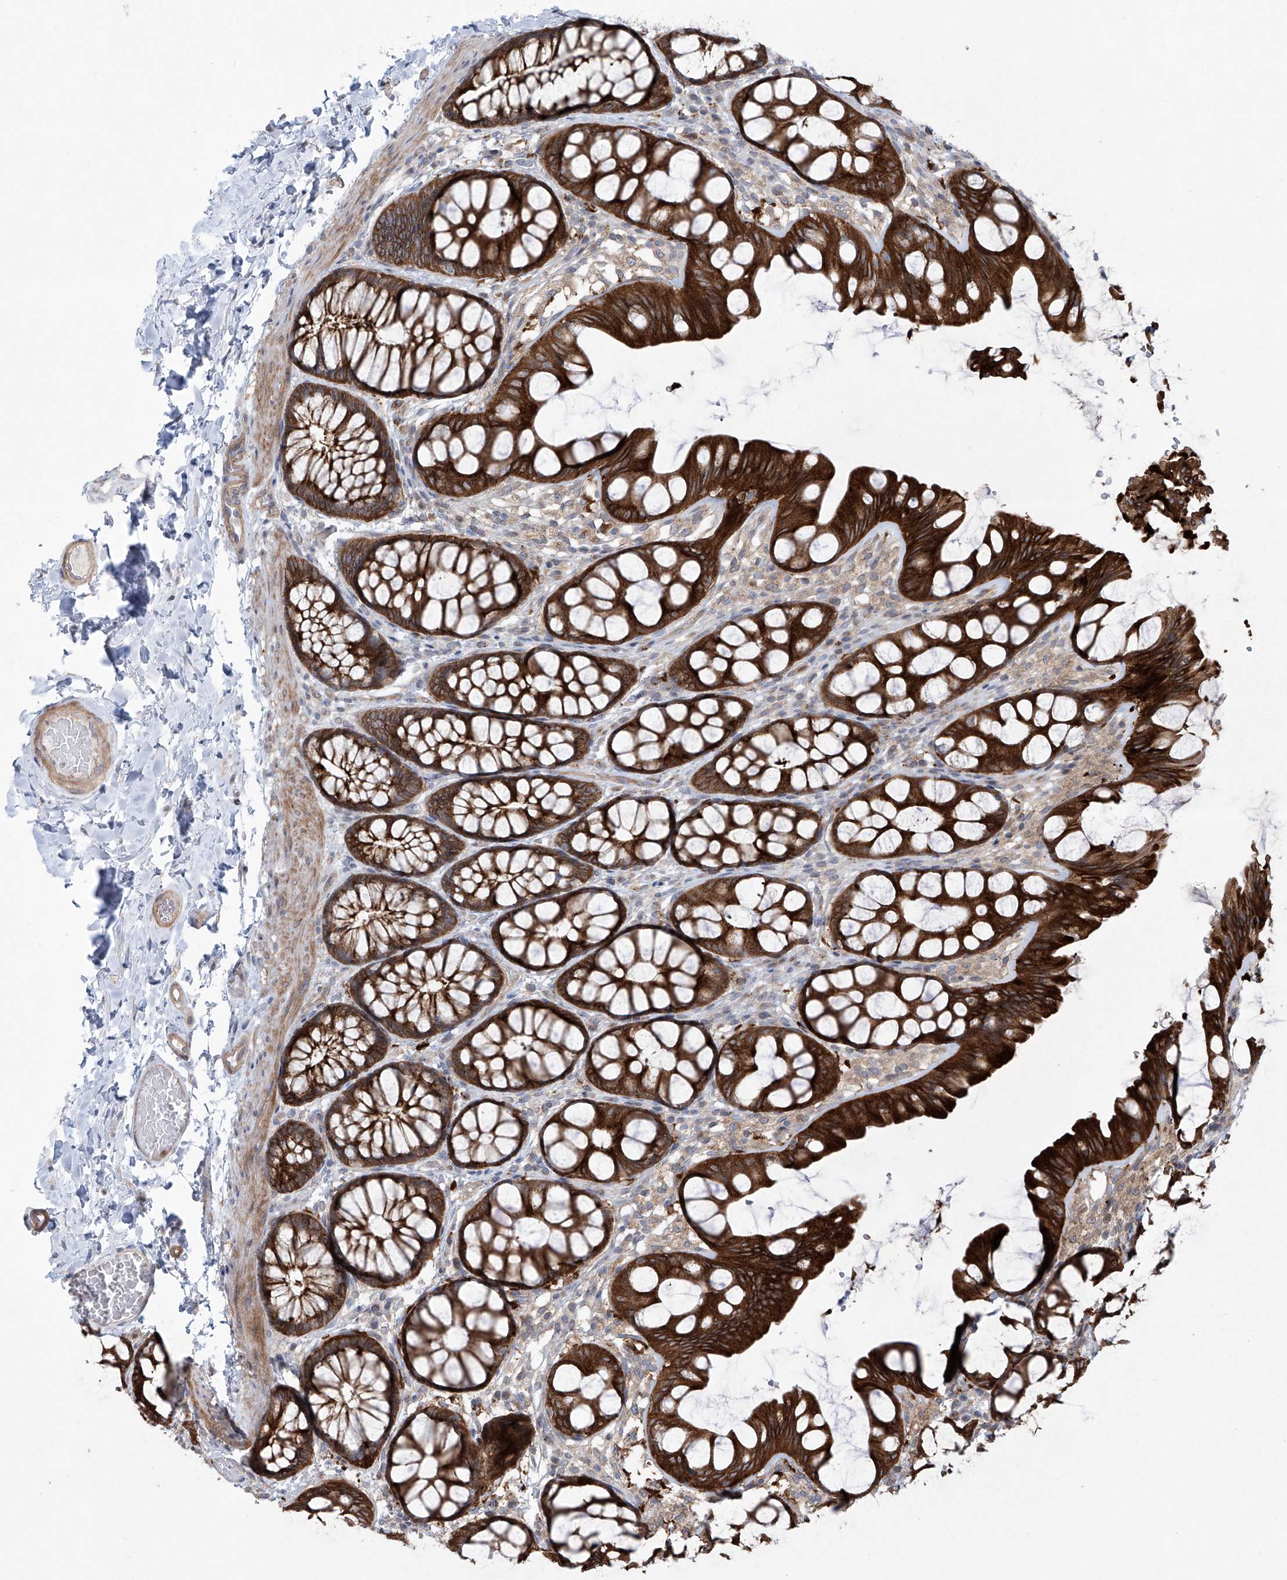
{"staining": {"intensity": "weak", "quantity": ">75%", "location": "cytoplasmic/membranous"}, "tissue": "colon", "cell_type": "Endothelial cells", "image_type": "normal", "snomed": [{"axis": "morphology", "description": "Normal tissue, NOS"}, {"axis": "topography", "description": "Colon"}], "caption": "The micrograph displays a brown stain indicating the presence of a protein in the cytoplasmic/membranous of endothelial cells in colon.", "gene": "KLC4", "patient": {"sex": "male", "age": 47}}